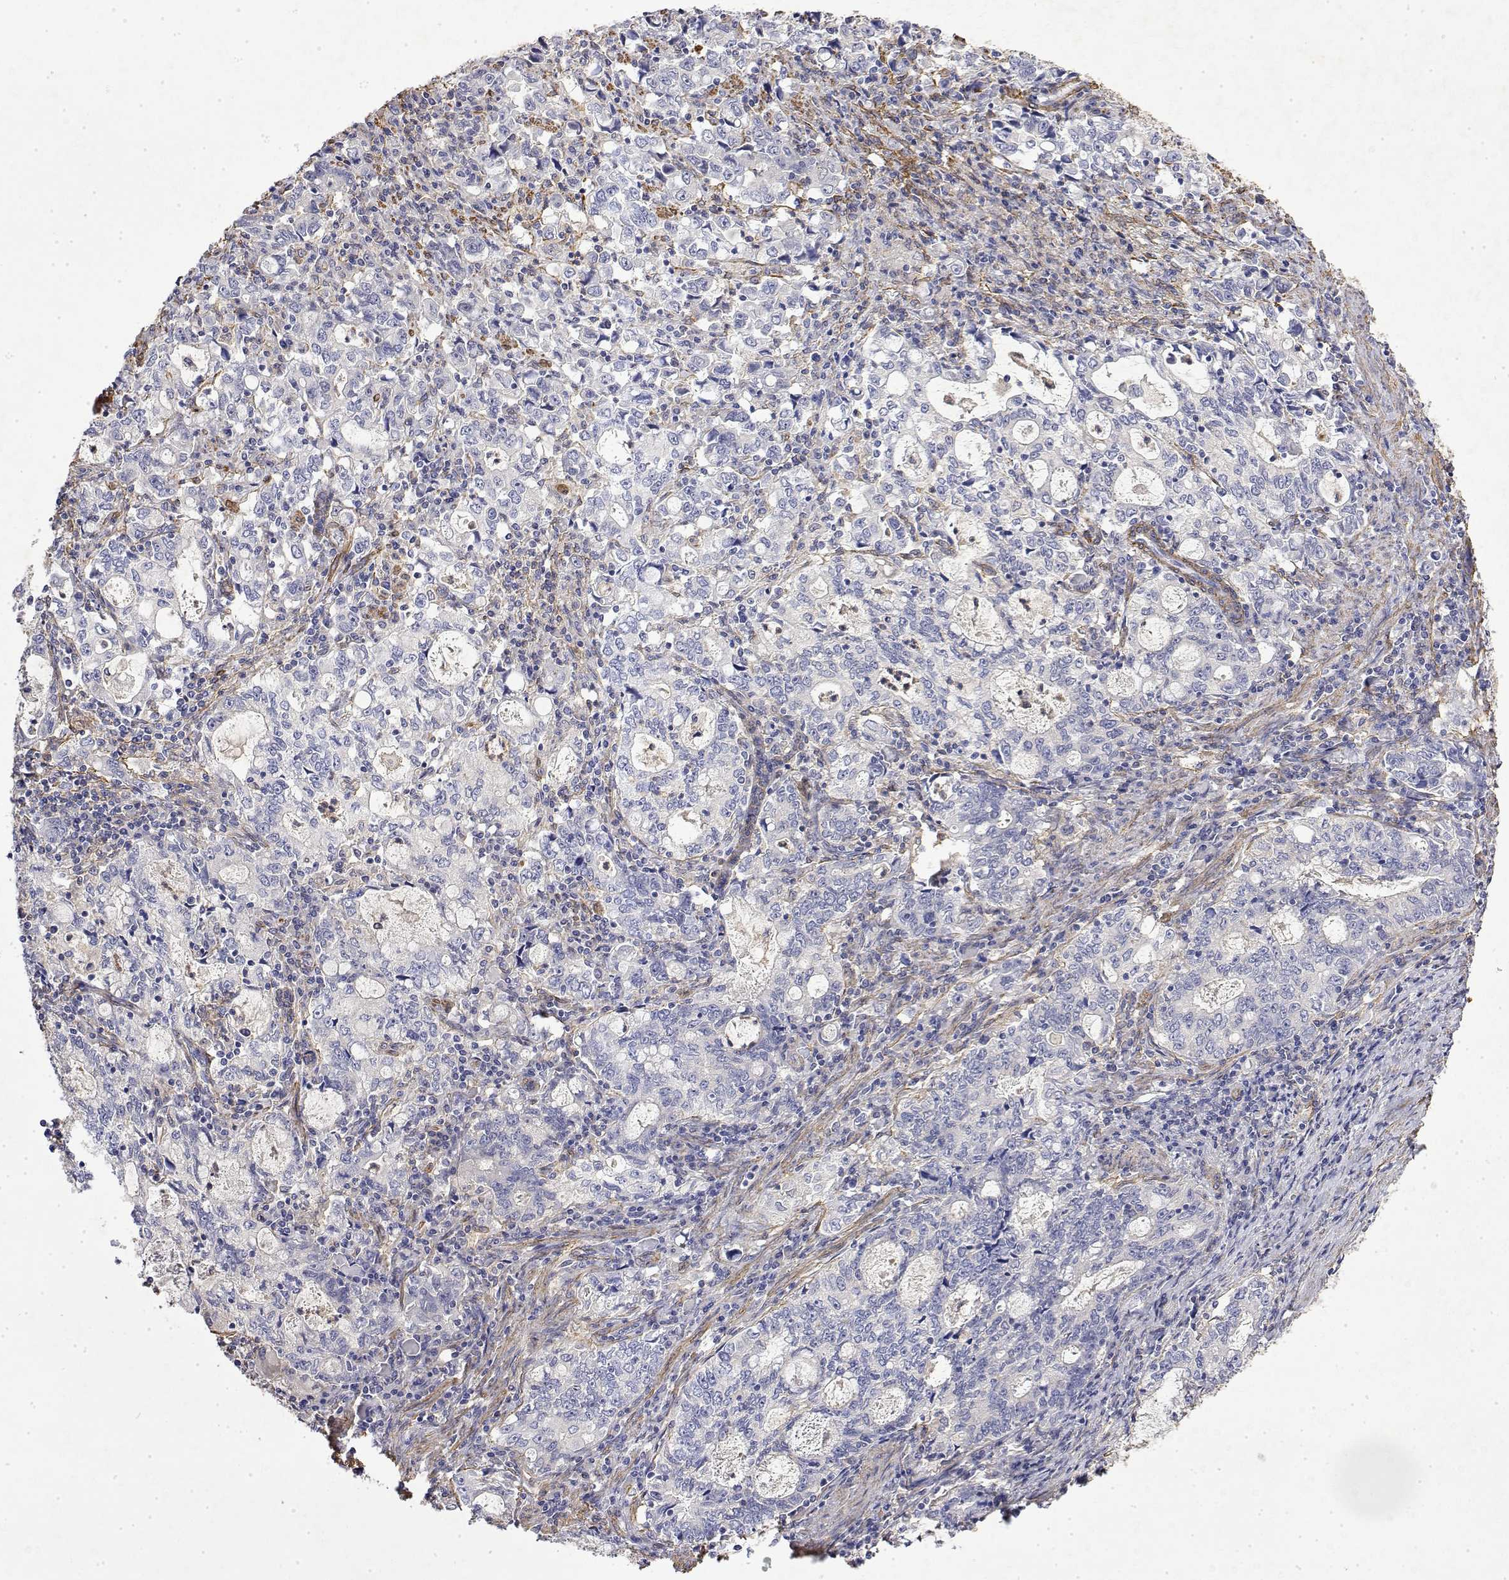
{"staining": {"intensity": "negative", "quantity": "none", "location": "none"}, "tissue": "stomach cancer", "cell_type": "Tumor cells", "image_type": "cancer", "snomed": [{"axis": "morphology", "description": "Adenocarcinoma, NOS"}, {"axis": "topography", "description": "Stomach, lower"}], "caption": "Immunohistochemical staining of stomach cancer (adenocarcinoma) reveals no significant staining in tumor cells. (Immunohistochemistry, brightfield microscopy, high magnification).", "gene": "SOWAHD", "patient": {"sex": "female", "age": 72}}